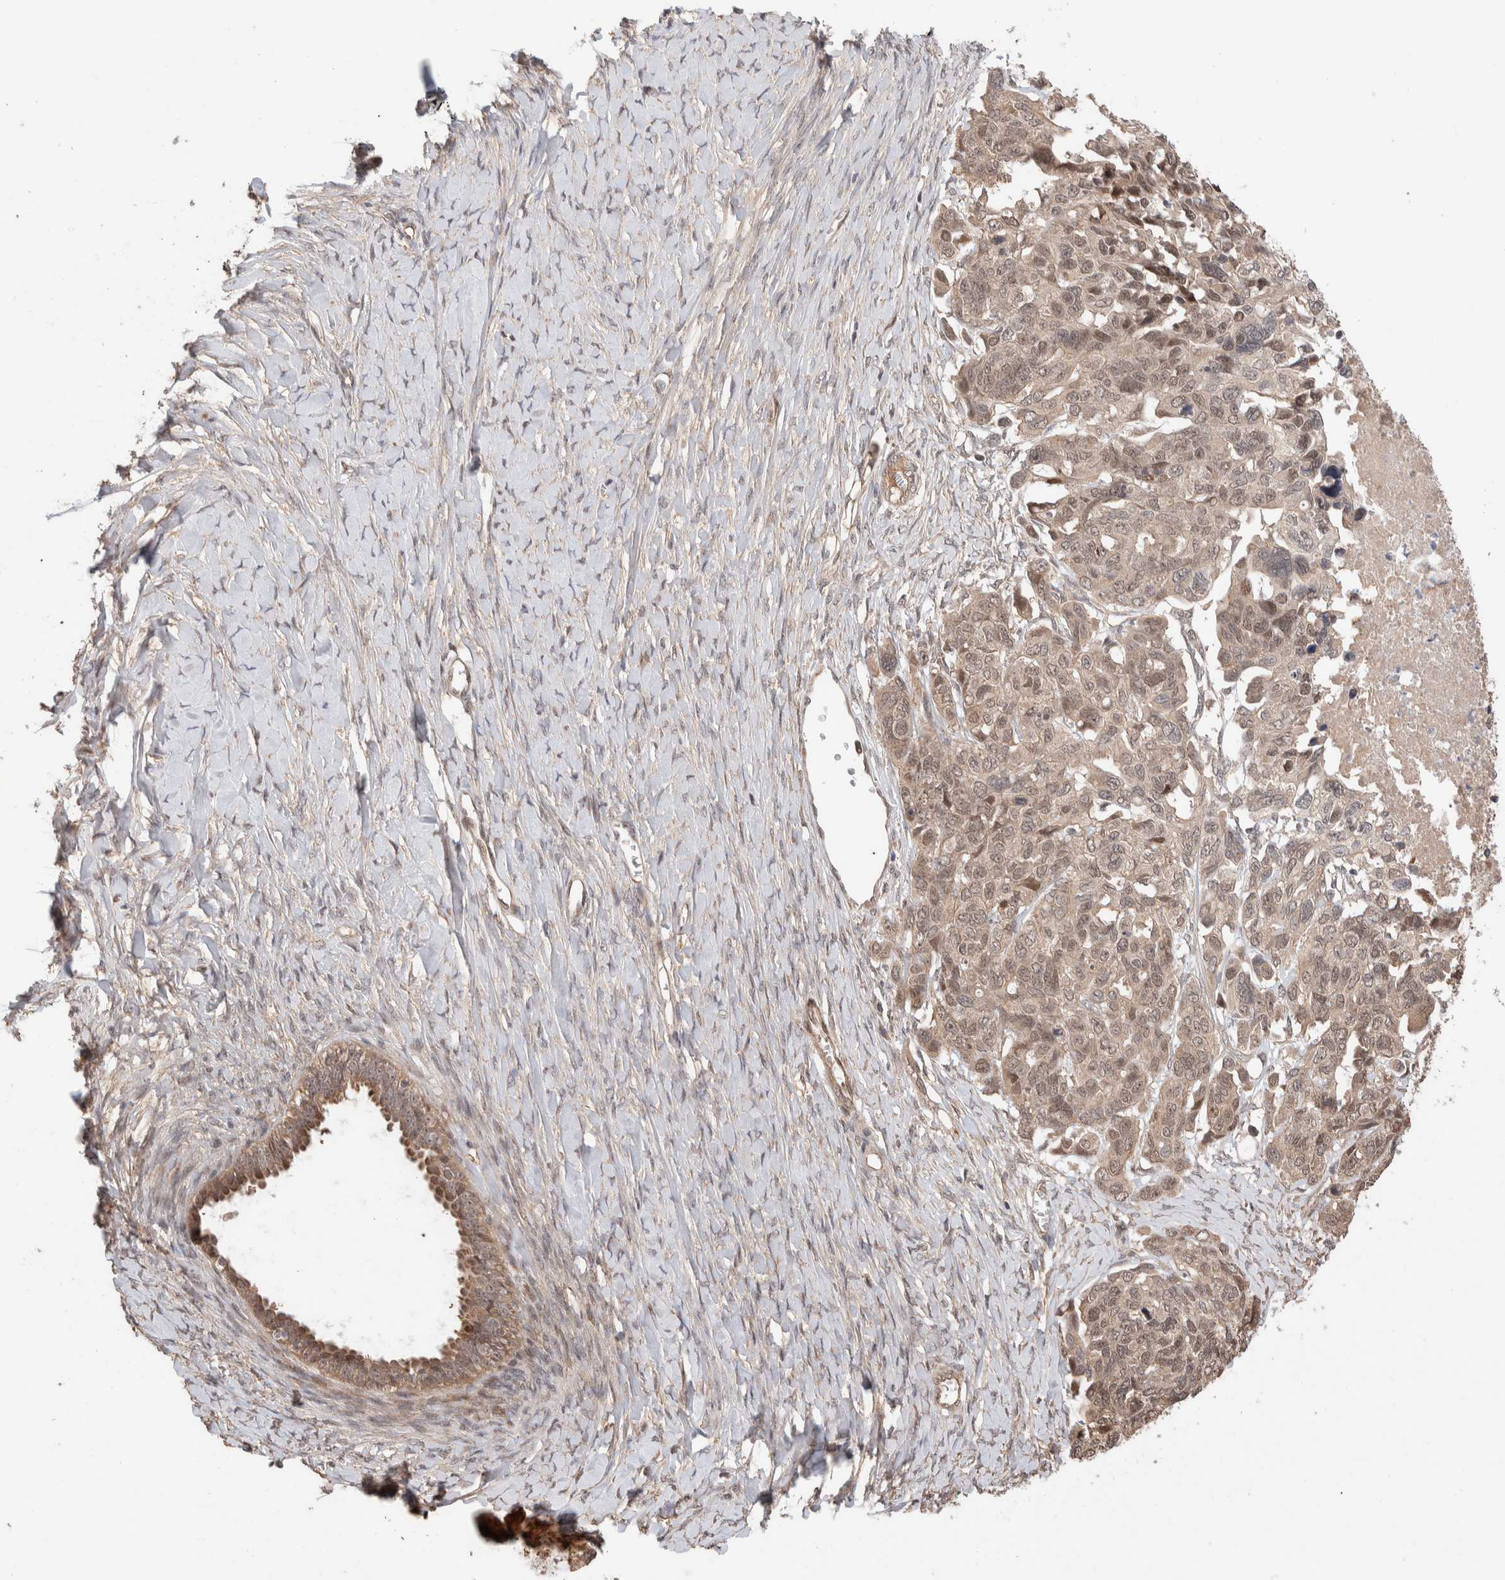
{"staining": {"intensity": "weak", "quantity": ">75%", "location": "cytoplasmic/membranous,nuclear"}, "tissue": "ovarian cancer", "cell_type": "Tumor cells", "image_type": "cancer", "snomed": [{"axis": "morphology", "description": "Cystadenocarcinoma, serous, NOS"}, {"axis": "topography", "description": "Ovary"}], "caption": "Tumor cells reveal low levels of weak cytoplasmic/membranous and nuclear staining in approximately >75% of cells in ovarian cancer (serous cystadenocarcinoma).", "gene": "PRDM15", "patient": {"sex": "female", "age": 79}}